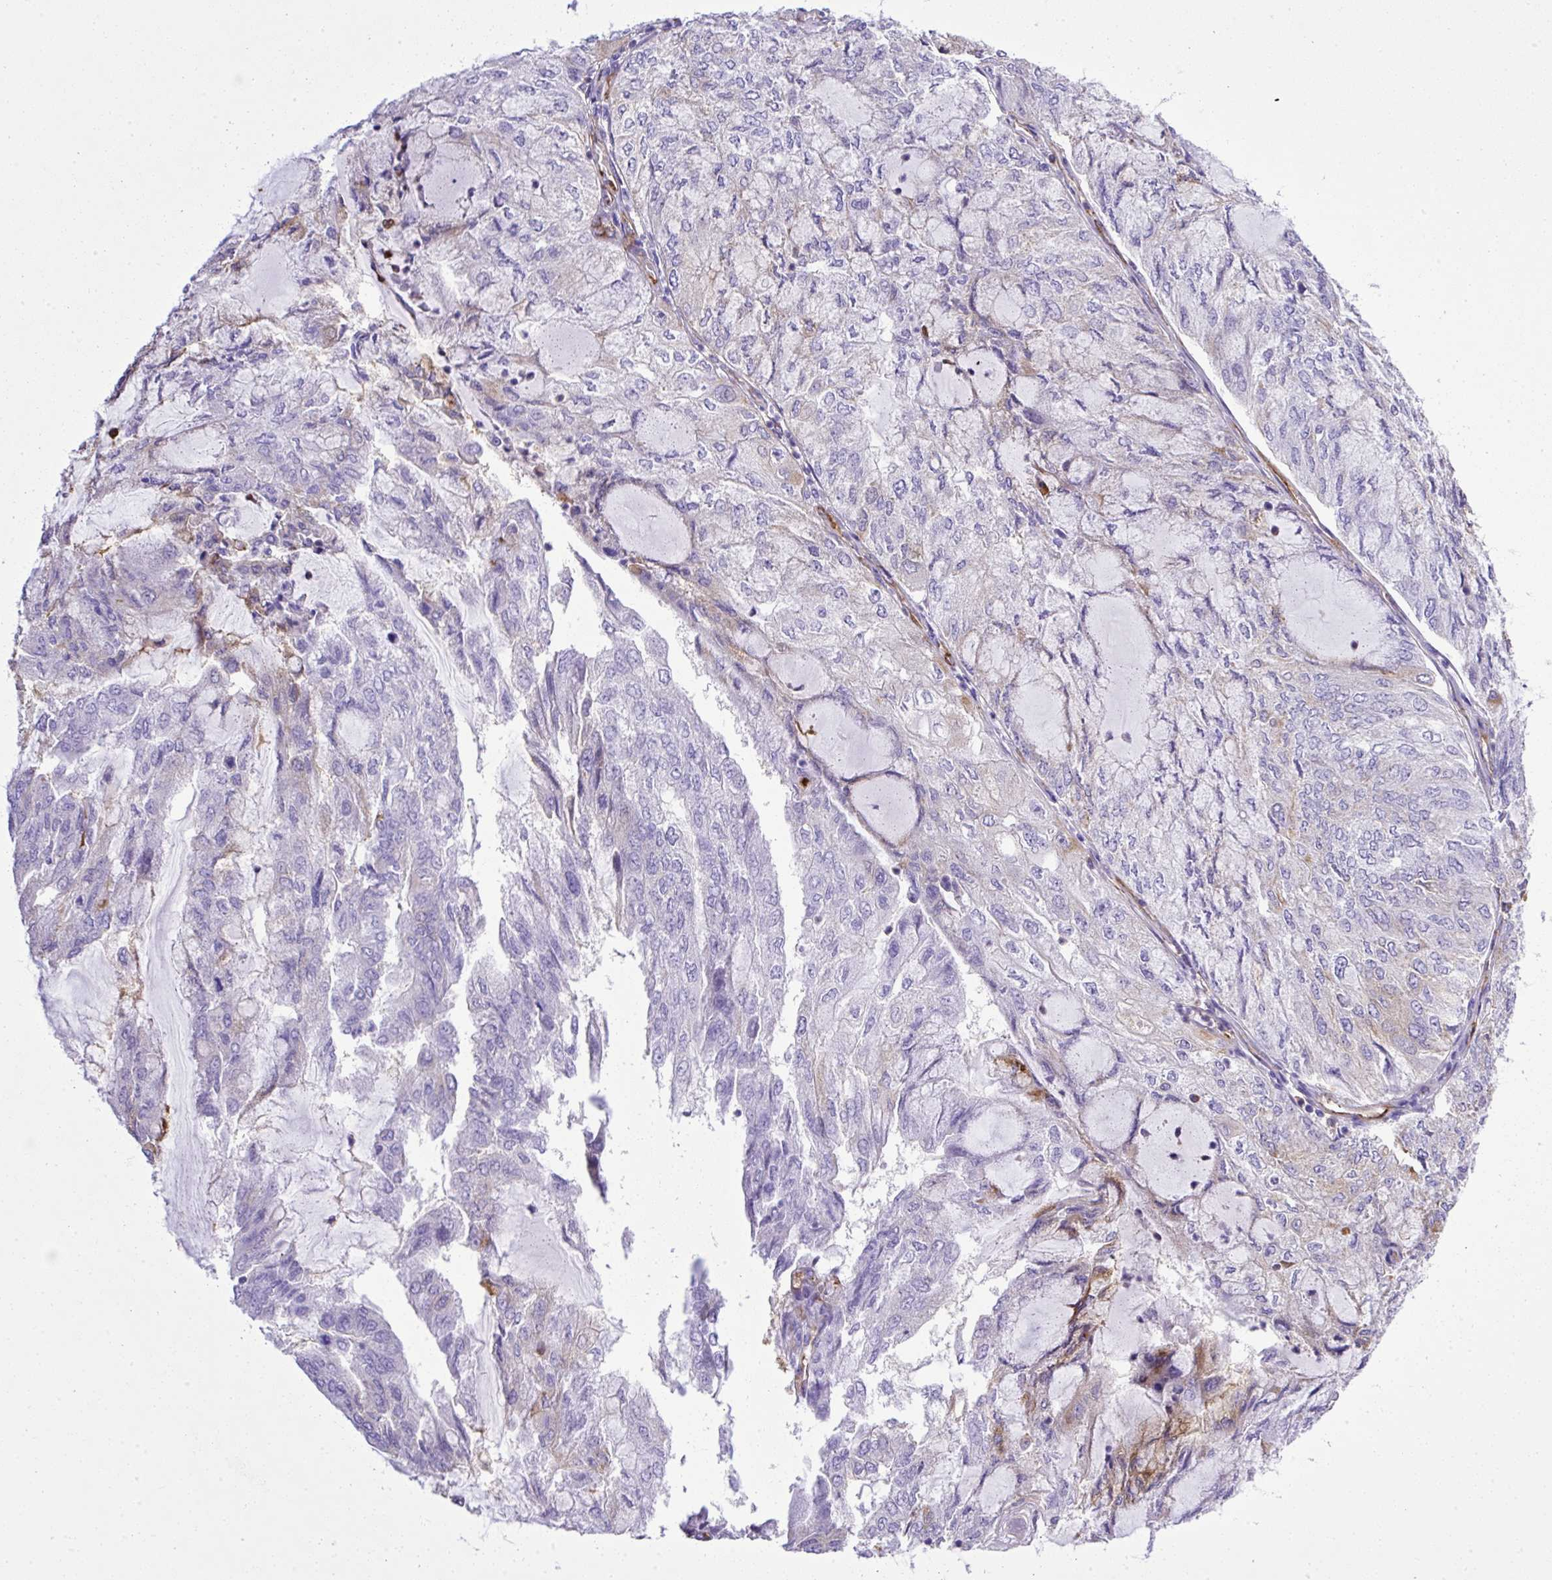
{"staining": {"intensity": "moderate", "quantity": "<25%", "location": "cytoplasmic/membranous"}, "tissue": "endometrial cancer", "cell_type": "Tumor cells", "image_type": "cancer", "snomed": [{"axis": "morphology", "description": "Adenocarcinoma, NOS"}, {"axis": "topography", "description": "Endometrium"}], "caption": "Endometrial cancer (adenocarcinoma) stained for a protein exhibits moderate cytoplasmic/membranous positivity in tumor cells.", "gene": "MAGEB5", "patient": {"sex": "female", "age": 81}}